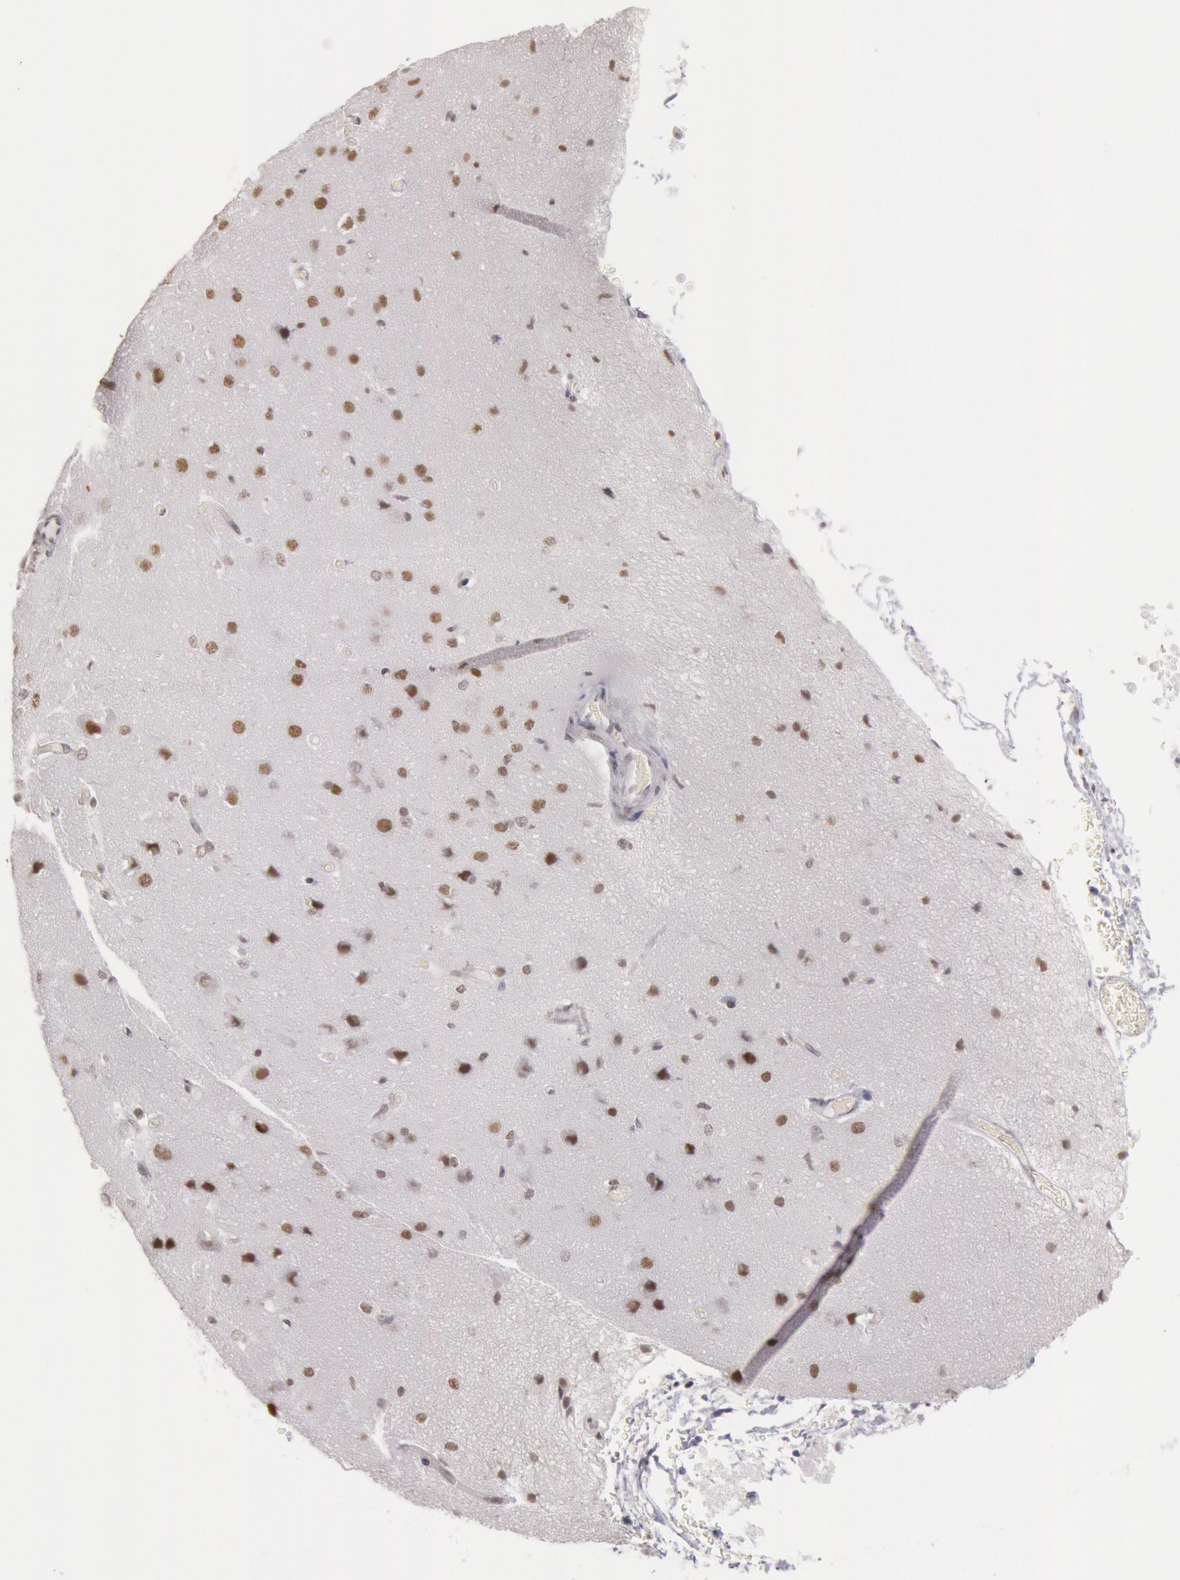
{"staining": {"intensity": "moderate", "quantity": "<25%", "location": "nuclear"}, "tissue": "cerebral cortex", "cell_type": "Endothelial cells", "image_type": "normal", "snomed": [{"axis": "morphology", "description": "Normal tissue, NOS"}, {"axis": "morphology", "description": "Glioma, malignant, High grade"}, {"axis": "topography", "description": "Cerebral cortex"}], "caption": "The micrograph demonstrates a brown stain indicating the presence of a protein in the nuclear of endothelial cells in cerebral cortex. Using DAB (brown) and hematoxylin (blue) stains, captured at high magnification using brightfield microscopy.", "gene": "ESS2", "patient": {"sex": "male", "age": 77}}